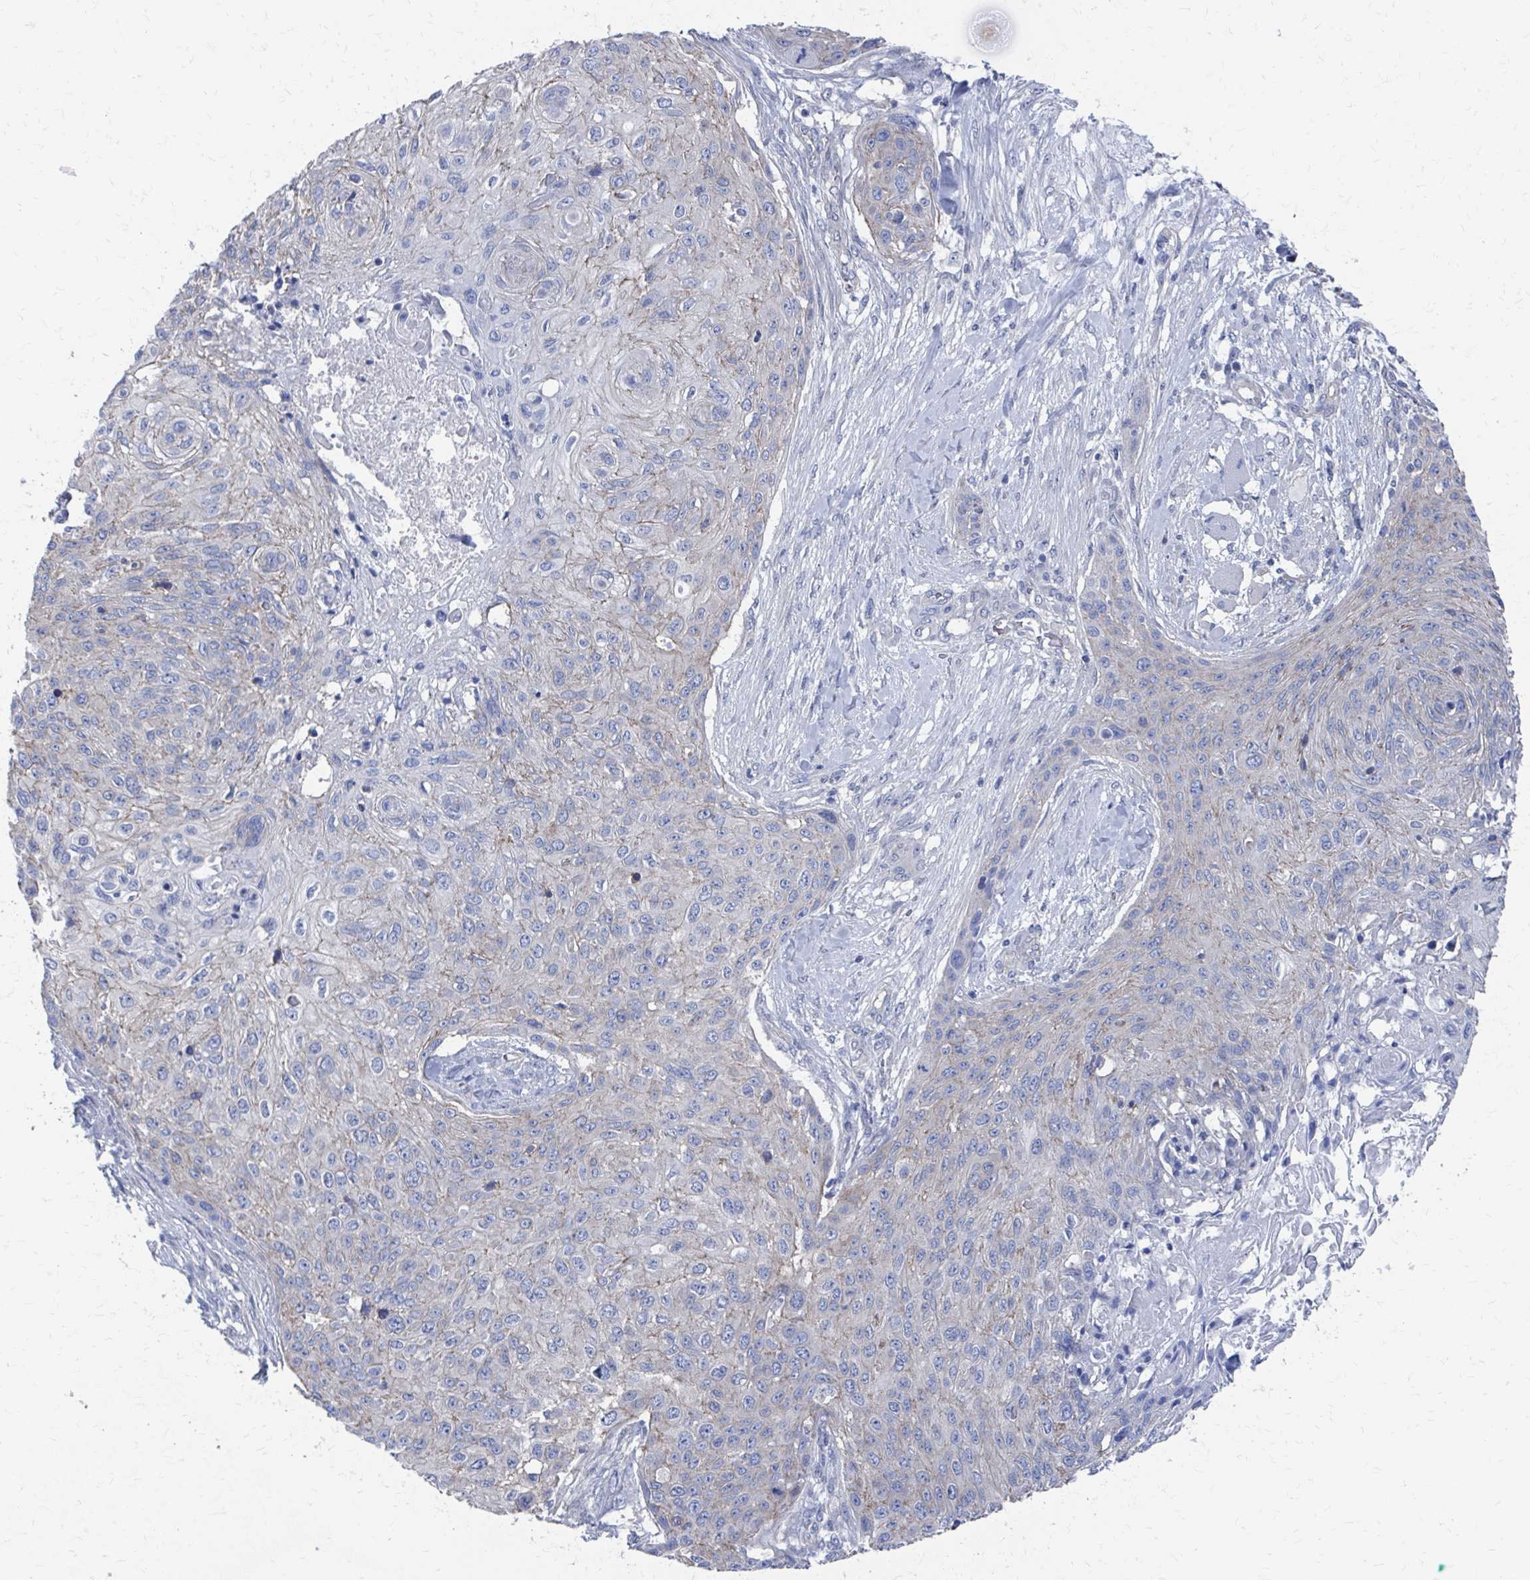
{"staining": {"intensity": "weak", "quantity": "<25%", "location": "cytoplasmic/membranous"}, "tissue": "skin cancer", "cell_type": "Tumor cells", "image_type": "cancer", "snomed": [{"axis": "morphology", "description": "Squamous cell carcinoma, NOS"}, {"axis": "topography", "description": "Skin"}], "caption": "High power microscopy image of an immunohistochemistry photomicrograph of skin squamous cell carcinoma, revealing no significant expression in tumor cells.", "gene": "PLEKHG7", "patient": {"sex": "female", "age": 87}}